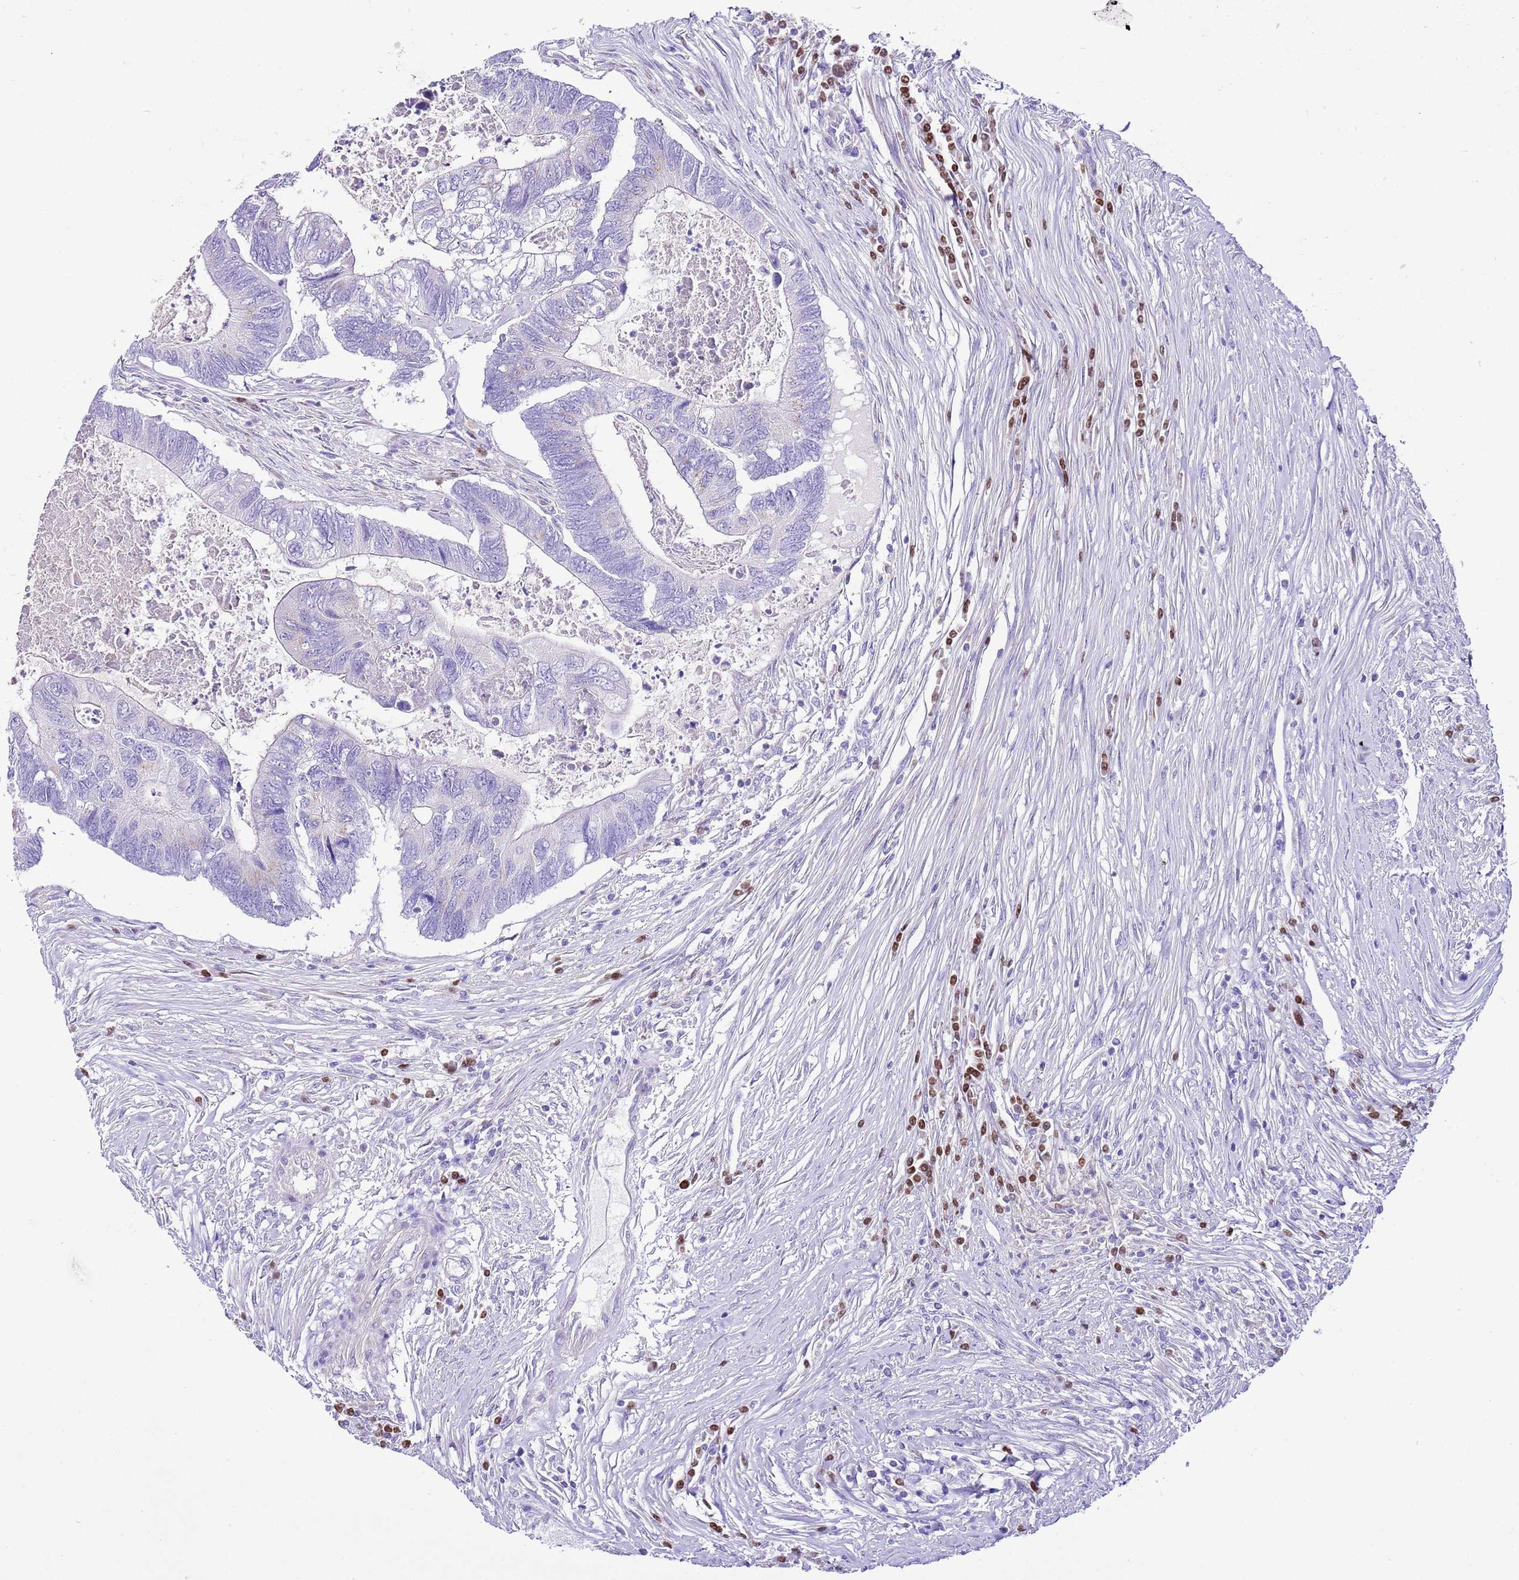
{"staining": {"intensity": "negative", "quantity": "none", "location": "none"}, "tissue": "colorectal cancer", "cell_type": "Tumor cells", "image_type": "cancer", "snomed": [{"axis": "morphology", "description": "Adenocarcinoma, NOS"}, {"axis": "topography", "description": "Colon"}], "caption": "This is a histopathology image of immunohistochemistry staining of colorectal cancer (adenocarcinoma), which shows no positivity in tumor cells. The staining is performed using DAB brown chromogen with nuclei counter-stained in using hematoxylin.", "gene": "BHLHA15", "patient": {"sex": "female", "age": 67}}